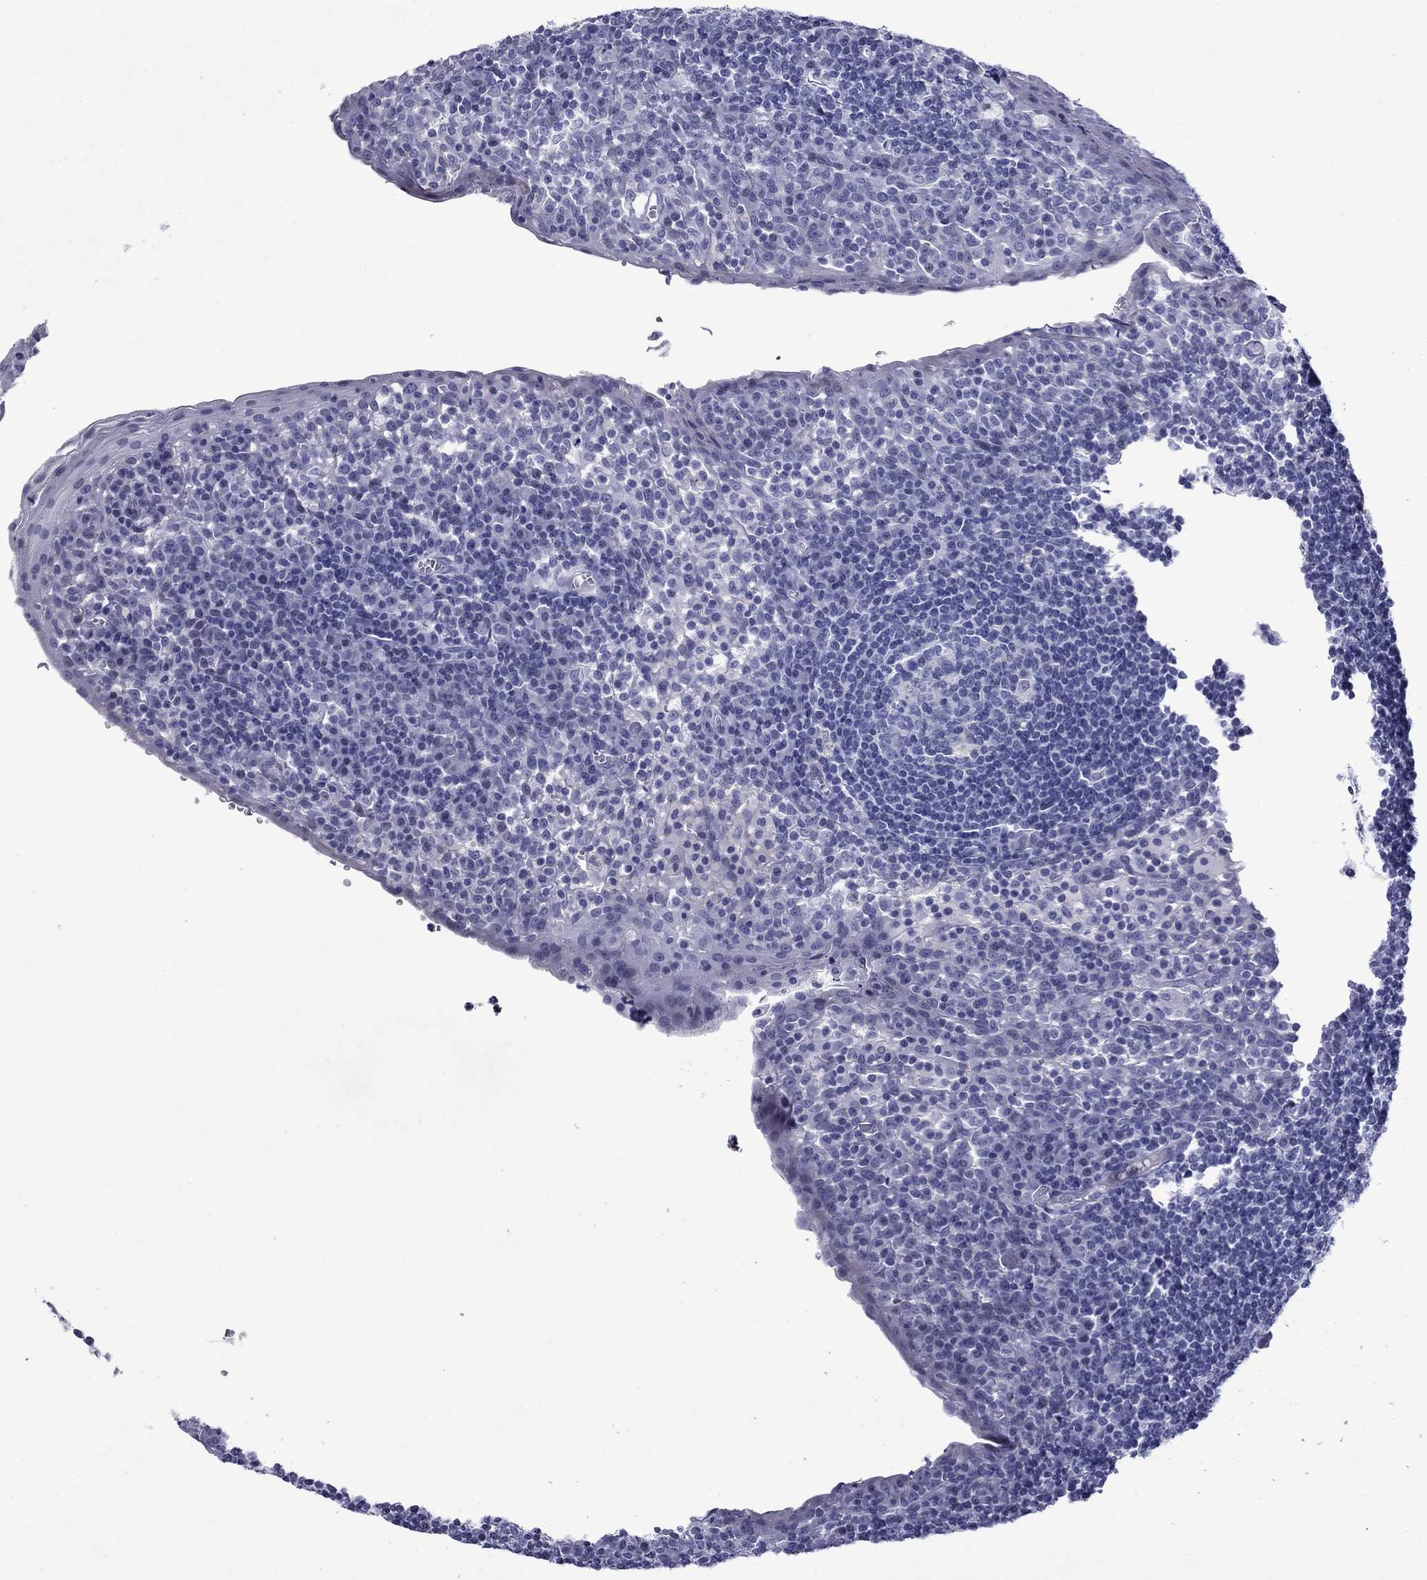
{"staining": {"intensity": "negative", "quantity": "none", "location": "none"}, "tissue": "tonsil", "cell_type": "Germinal center cells", "image_type": "normal", "snomed": [{"axis": "morphology", "description": "Normal tissue, NOS"}, {"axis": "topography", "description": "Tonsil"}], "caption": "This histopathology image is of unremarkable tonsil stained with immunohistochemistry to label a protein in brown with the nuclei are counter-stained blue. There is no expression in germinal center cells. Nuclei are stained in blue.", "gene": "PIWIL1", "patient": {"sex": "female", "age": 13}}